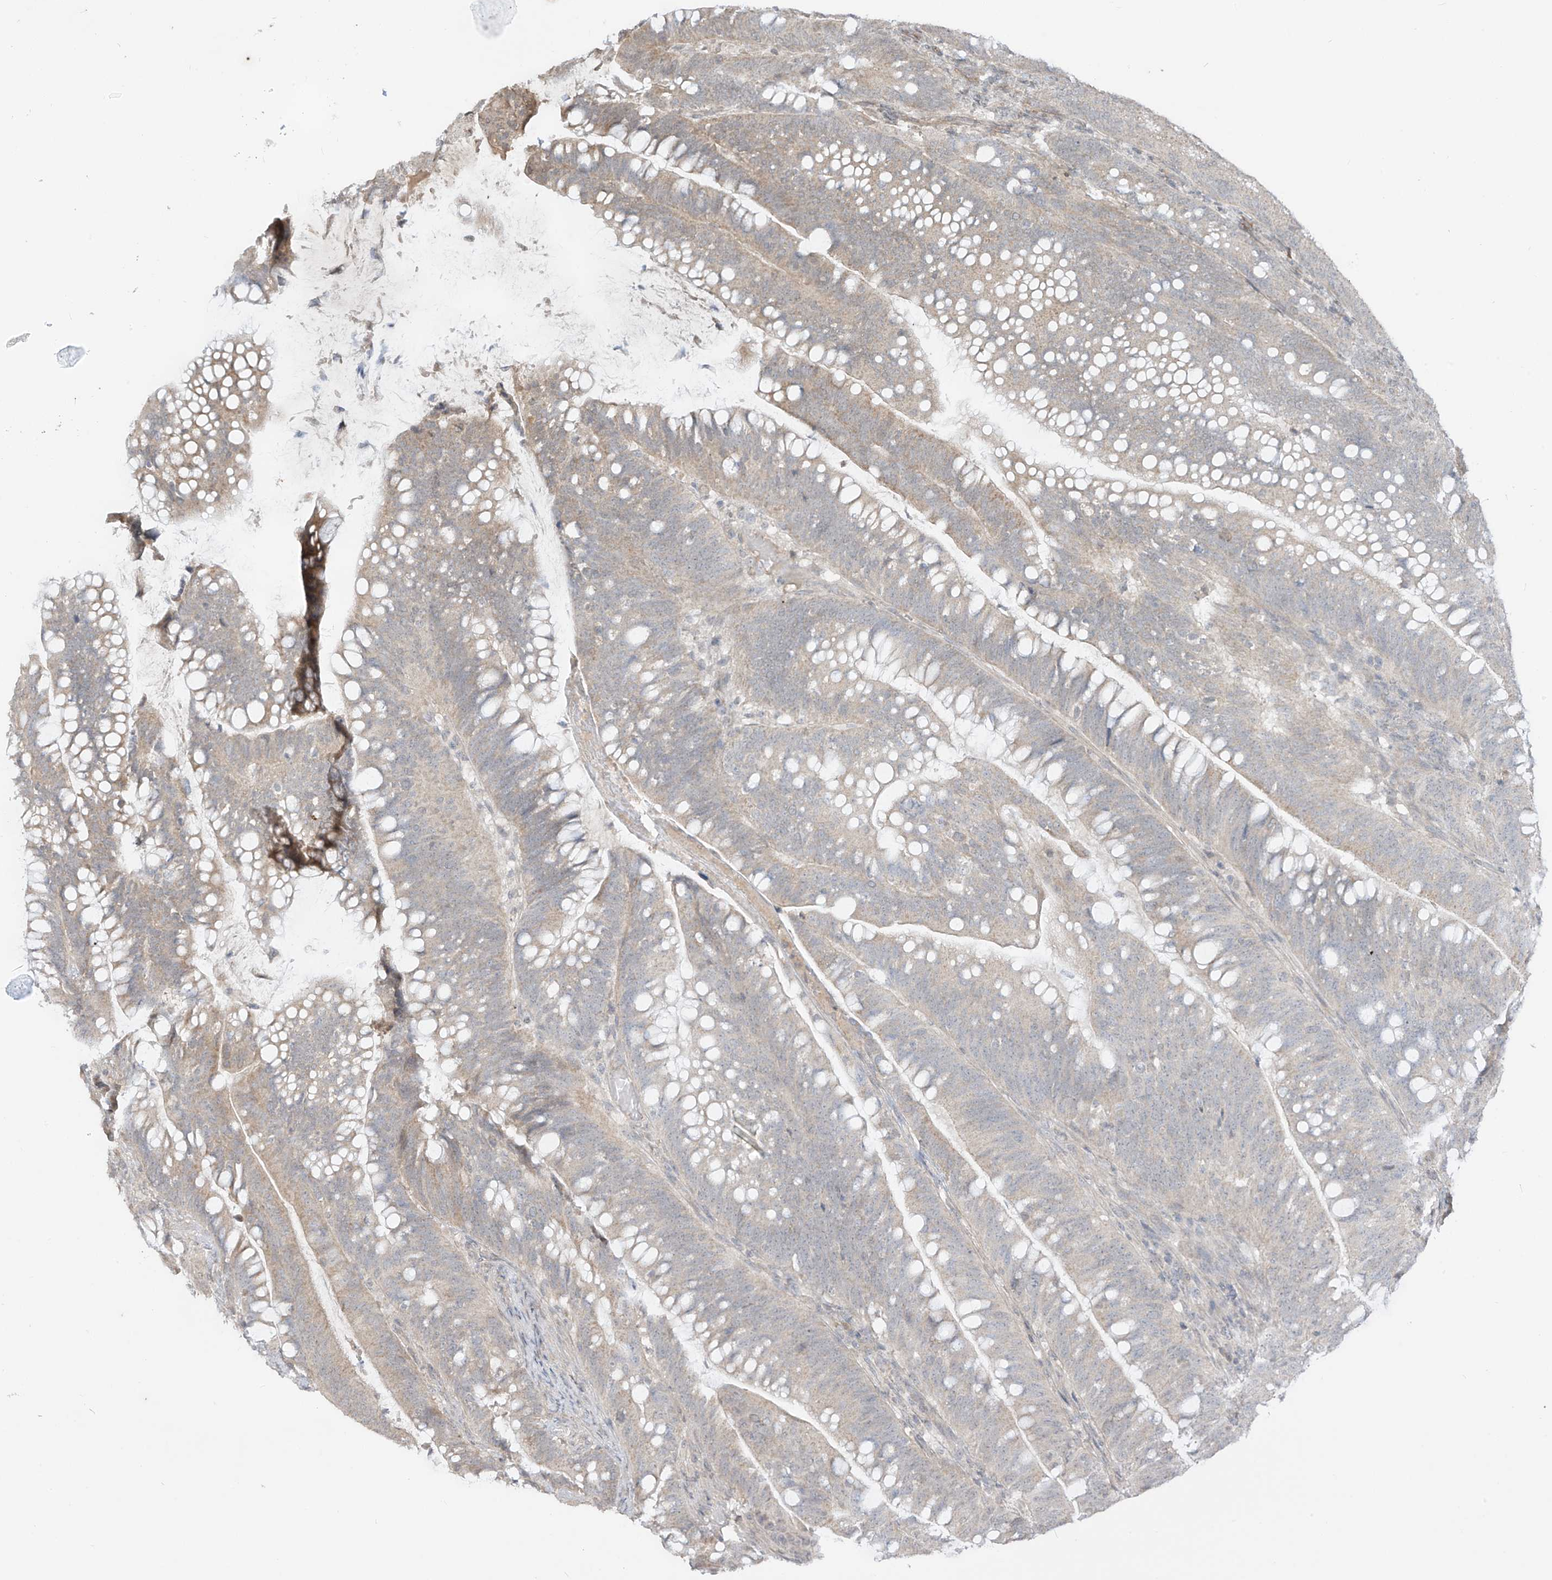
{"staining": {"intensity": "weak", "quantity": "25%-75%", "location": "cytoplasmic/membranous"}, "tissue": "colorectal cancer", "cell_type": "Tumor cells", "image_type": "cancer", "snomed": [{"axis": "morphology", "description": "Adenocarcinoma, NOS"}, {"axis": "topography", "description": "Colon"}], "caption": "Protein staining of colorectal cancer tissue demonstrates weak cytoplasmic/membranous positivity in approximately 25%-75% of tumor cells. Using DAB (brown) and hematoxylin (blue) stains, captured at high magnification using brightfield microscopy.", "gene": "DGKQ", "patient": {"sex": "female", "age": 66}}